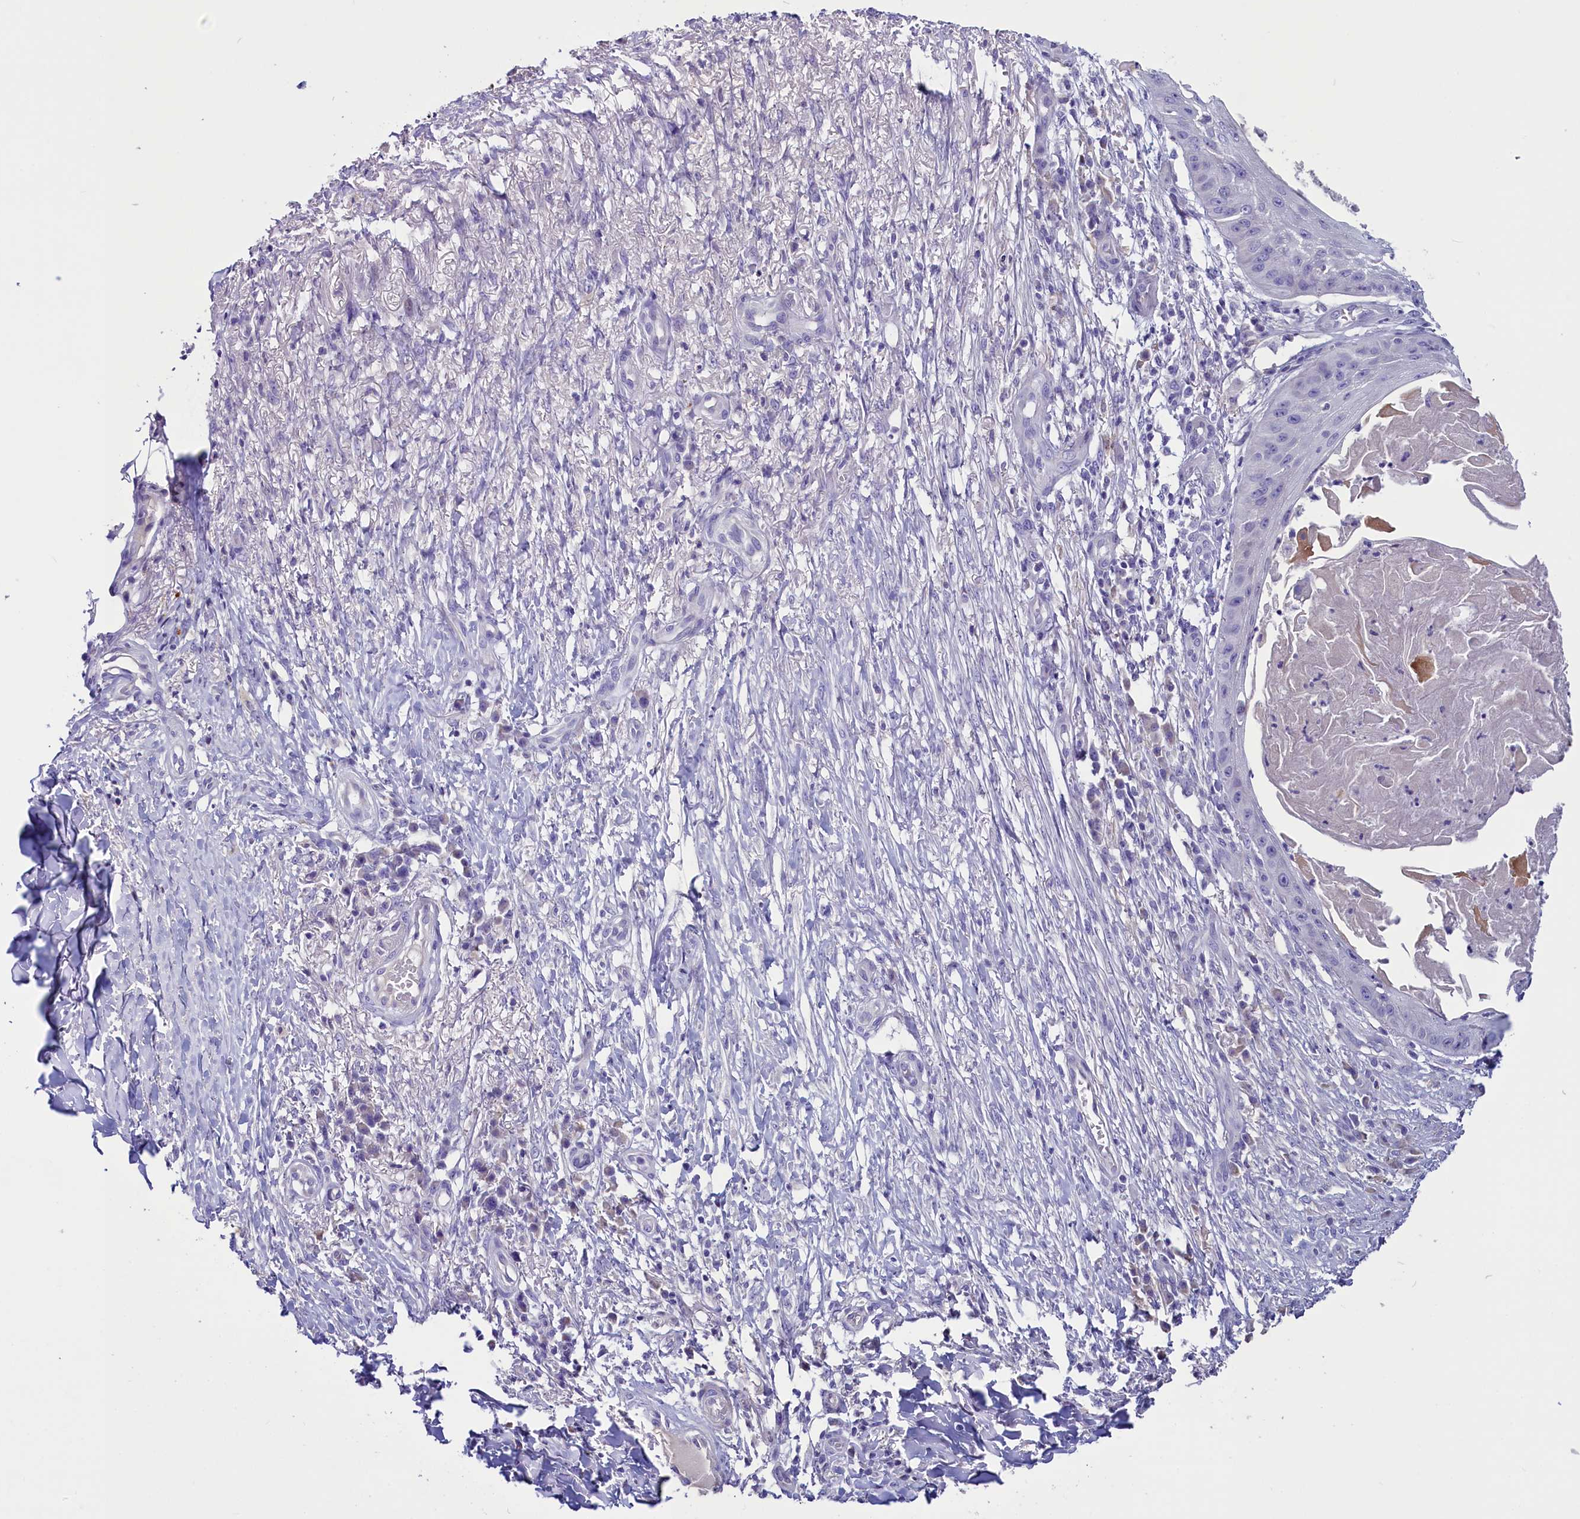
{"staining": {"intensity": "negative", "quantity": "none", "location": "none"}, "tissue": "skin cancer", "cell_type": "Tumor cells", "image_type": "cancer", "snomed": [{"axis": "morphology", "description": "Squamous cell carcinoma, NOS"}, {"axis": "topography", "description": "Skin"}], "caption": "A high-resolution micrograph shows immunohistochemistry staining of skin cancer (squamous cell carcinoma), which reveals no significant expression in tumor cells.", "gene": "RTTN", "patient": {"sex": "male", "age": 70}}